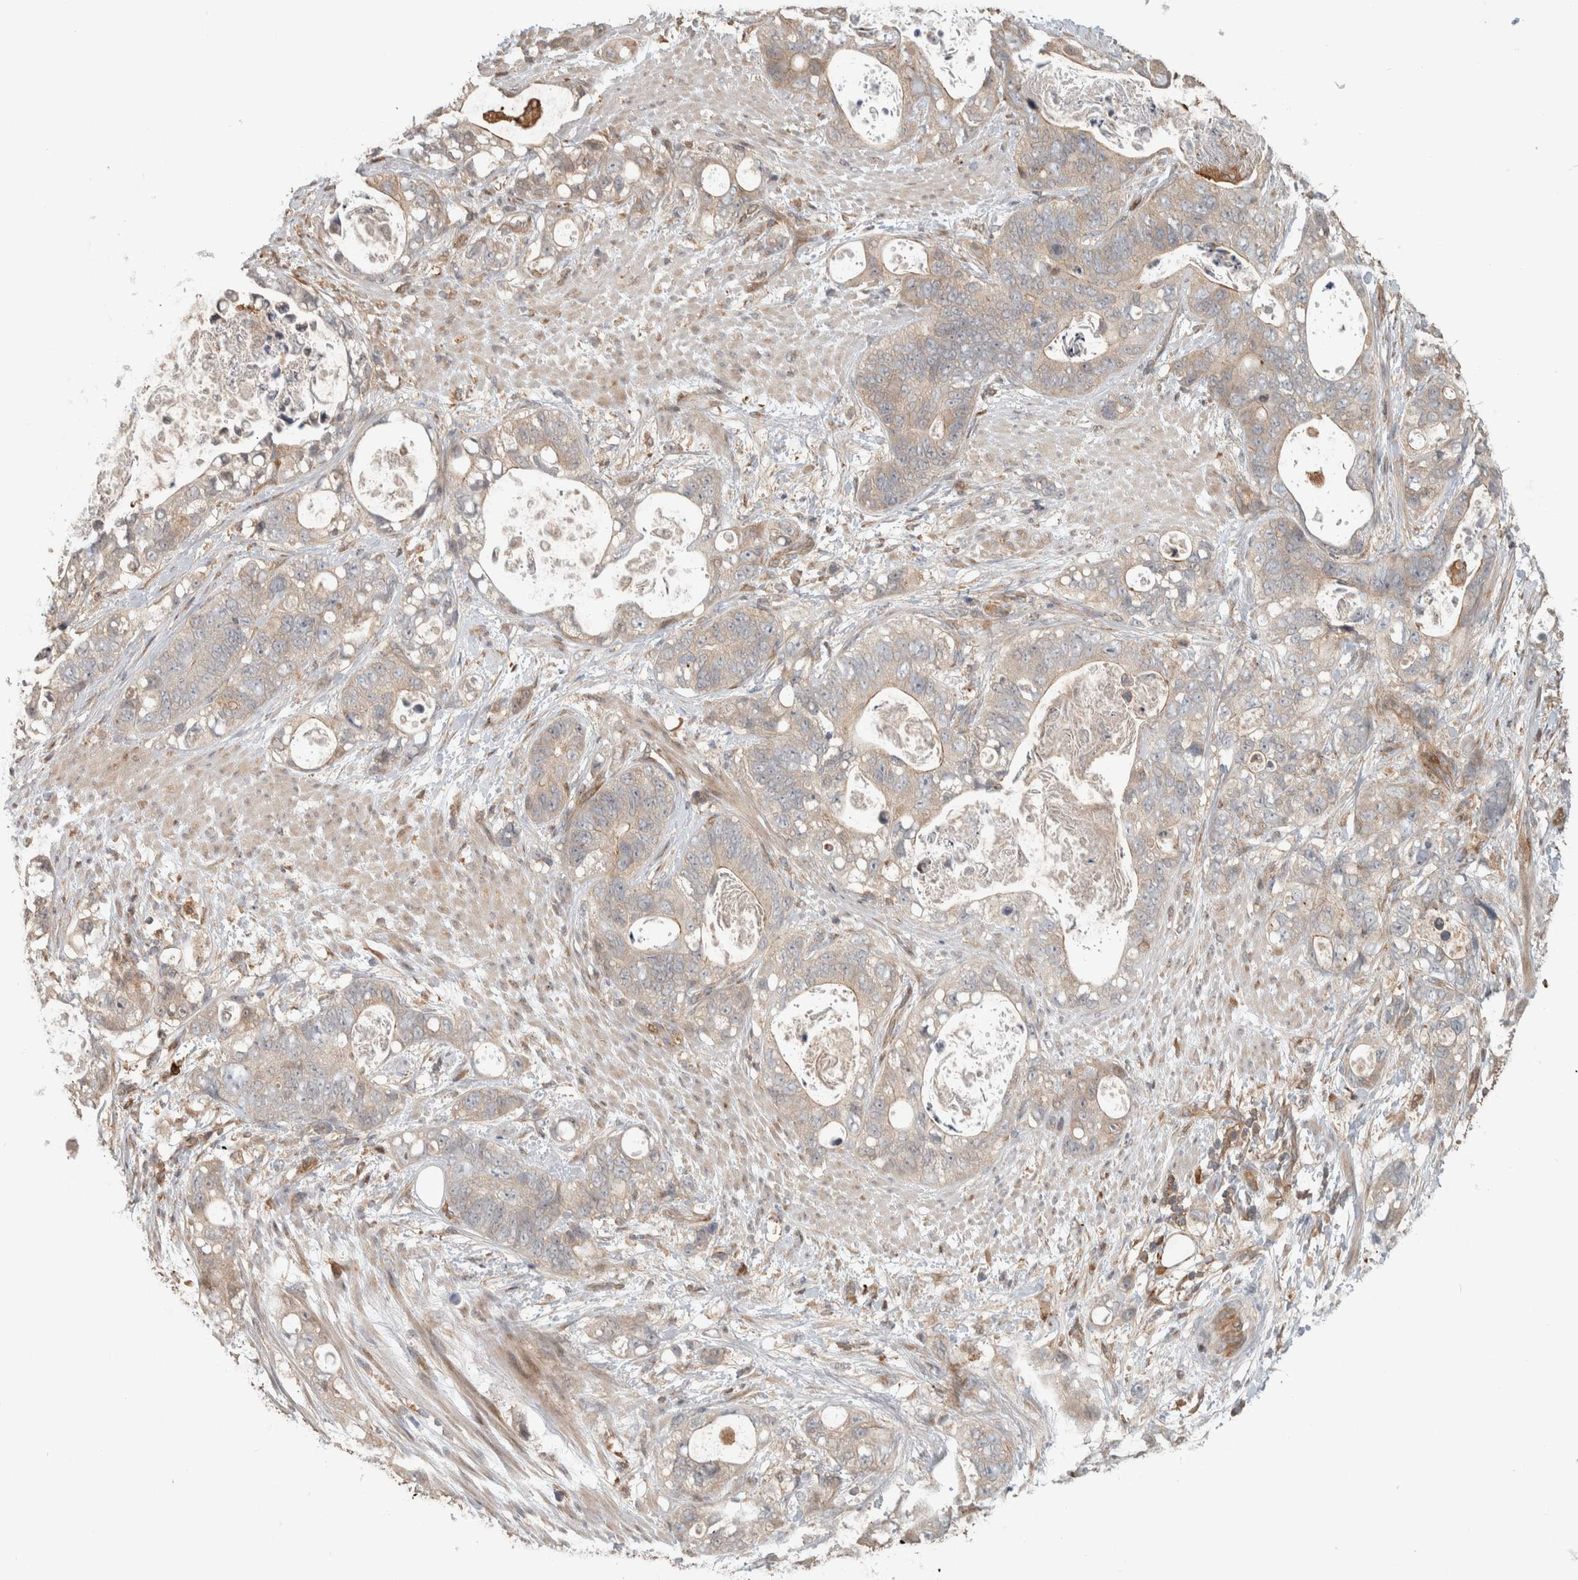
{"staining": {"intensity": "weak", "quantity": "<25%", "location": "cytoplasmic/membranous"}, "tissue": "stomach cancer", "cell_type": "Tumor cells", "image_type": "cancer", "snomed": [{"axis": "morphology", "description": "Normal tissue, NOS"}, {"axis": "morphology", "description": "Adenocarcinoma, NOS"}, {"axis": "topography", "description": "Stomach"}], "caption": "DAB (3,3'-diaminobenzidine) immunohistochemical staining of human stomach cancer reveals no significant positivity in tumor cells.", "gene": "CNTROB", "patient": {"sex": "female", "age": 89}}